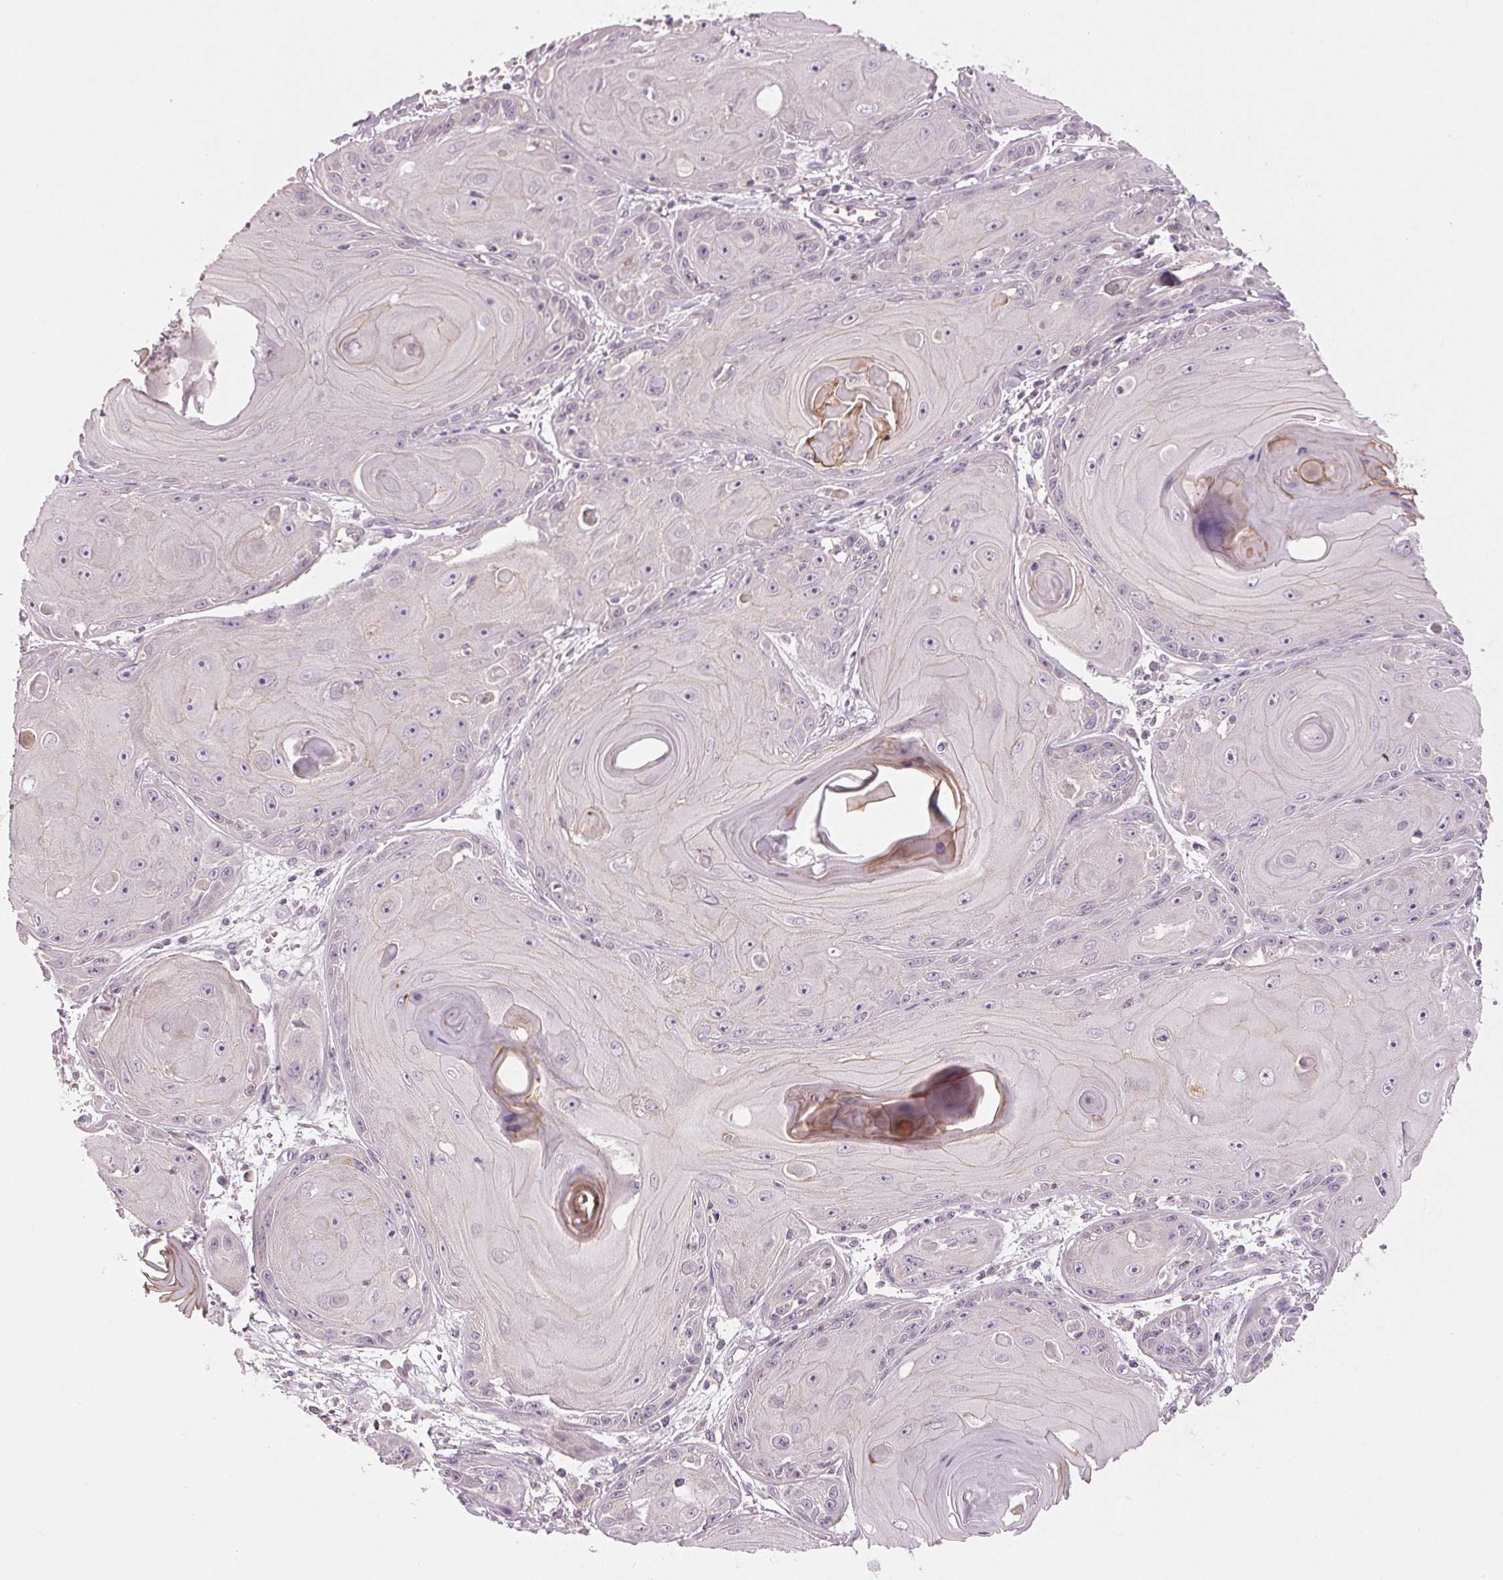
{"staining": {"intensity": "negative", "quantity": "none", "location": "none"}, "tissue": "skin cancer", "cell_type": "Tumor cells", "image_type": "cancer", "snomed": [{"axis": "morphology", "description": "Squamous cell carcinoma, NOS"}, {"axis": "topography", "description": "Skin"}, {"axis": "topography", "description": "Vulva"}], "caption": "The photomicrograph exhibits no staining of tumor cells in skin cancer (squamous cell carcinoma). Nuclei are stained in blue.", "gene": "ZNF605", "patient": {"sex": "female", "age": 85}}